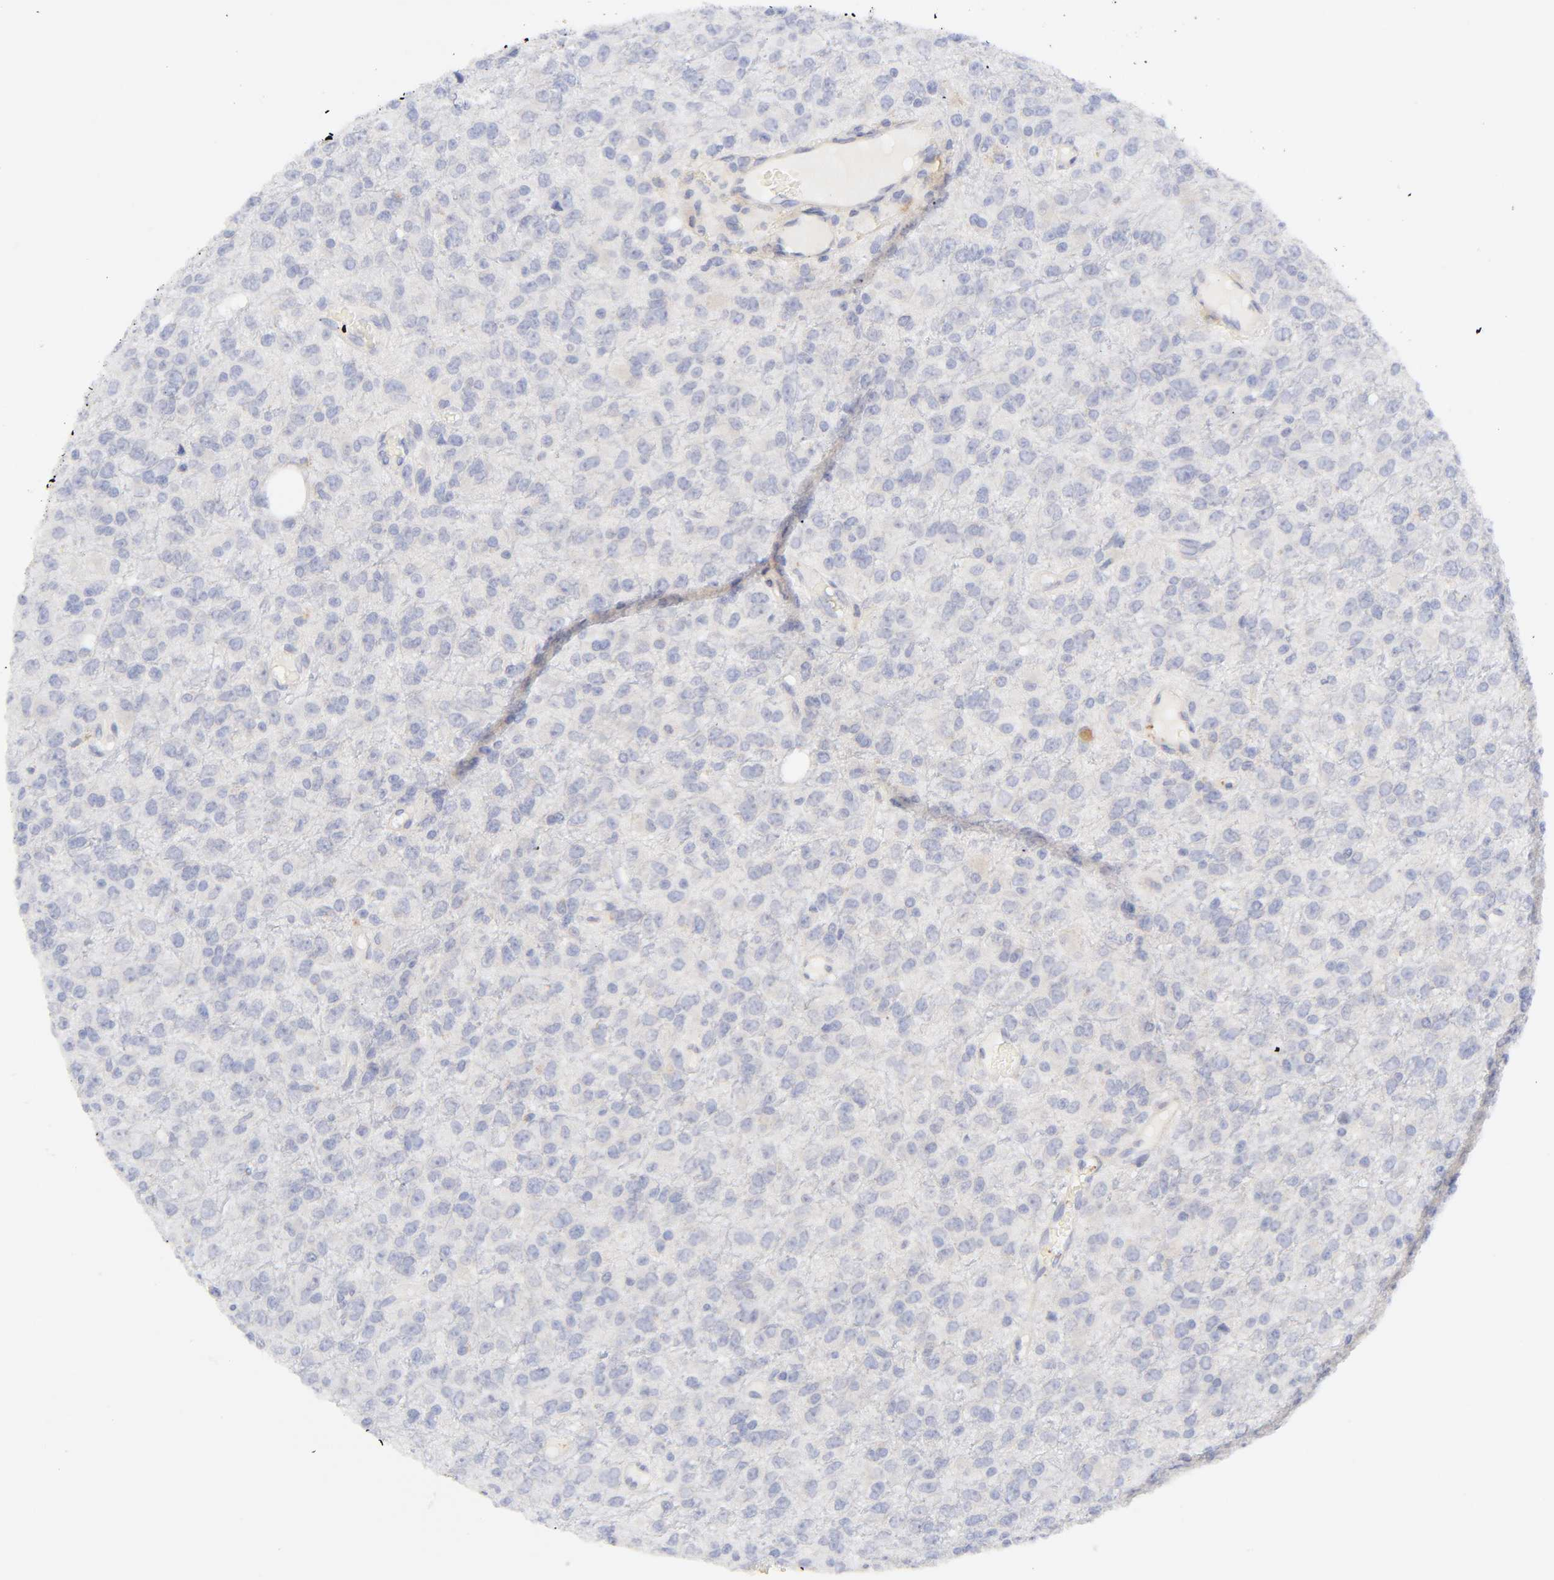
{"staining": {"intensity": "moderate", "quantity": "25%-75%", "location": "cytoplasmic/membranous"}, "tissue": "glioma", "cell_type": "Tumor cells", "image_type": "cancer", "snomed": [{"axis": "morphology", "description": "Glioma, malignant, High grade"}, {"axis": "topography", "description": "pancreas cauda"}], "caption": "The image demonstrates staining of malignant glioma (high-grade), revealing moderate cytoplasmic/membranous protein positivity (brown color) within tumor cells.", "gene": "CYP4B1", "patient": {"sex": "male", "age": 60}}